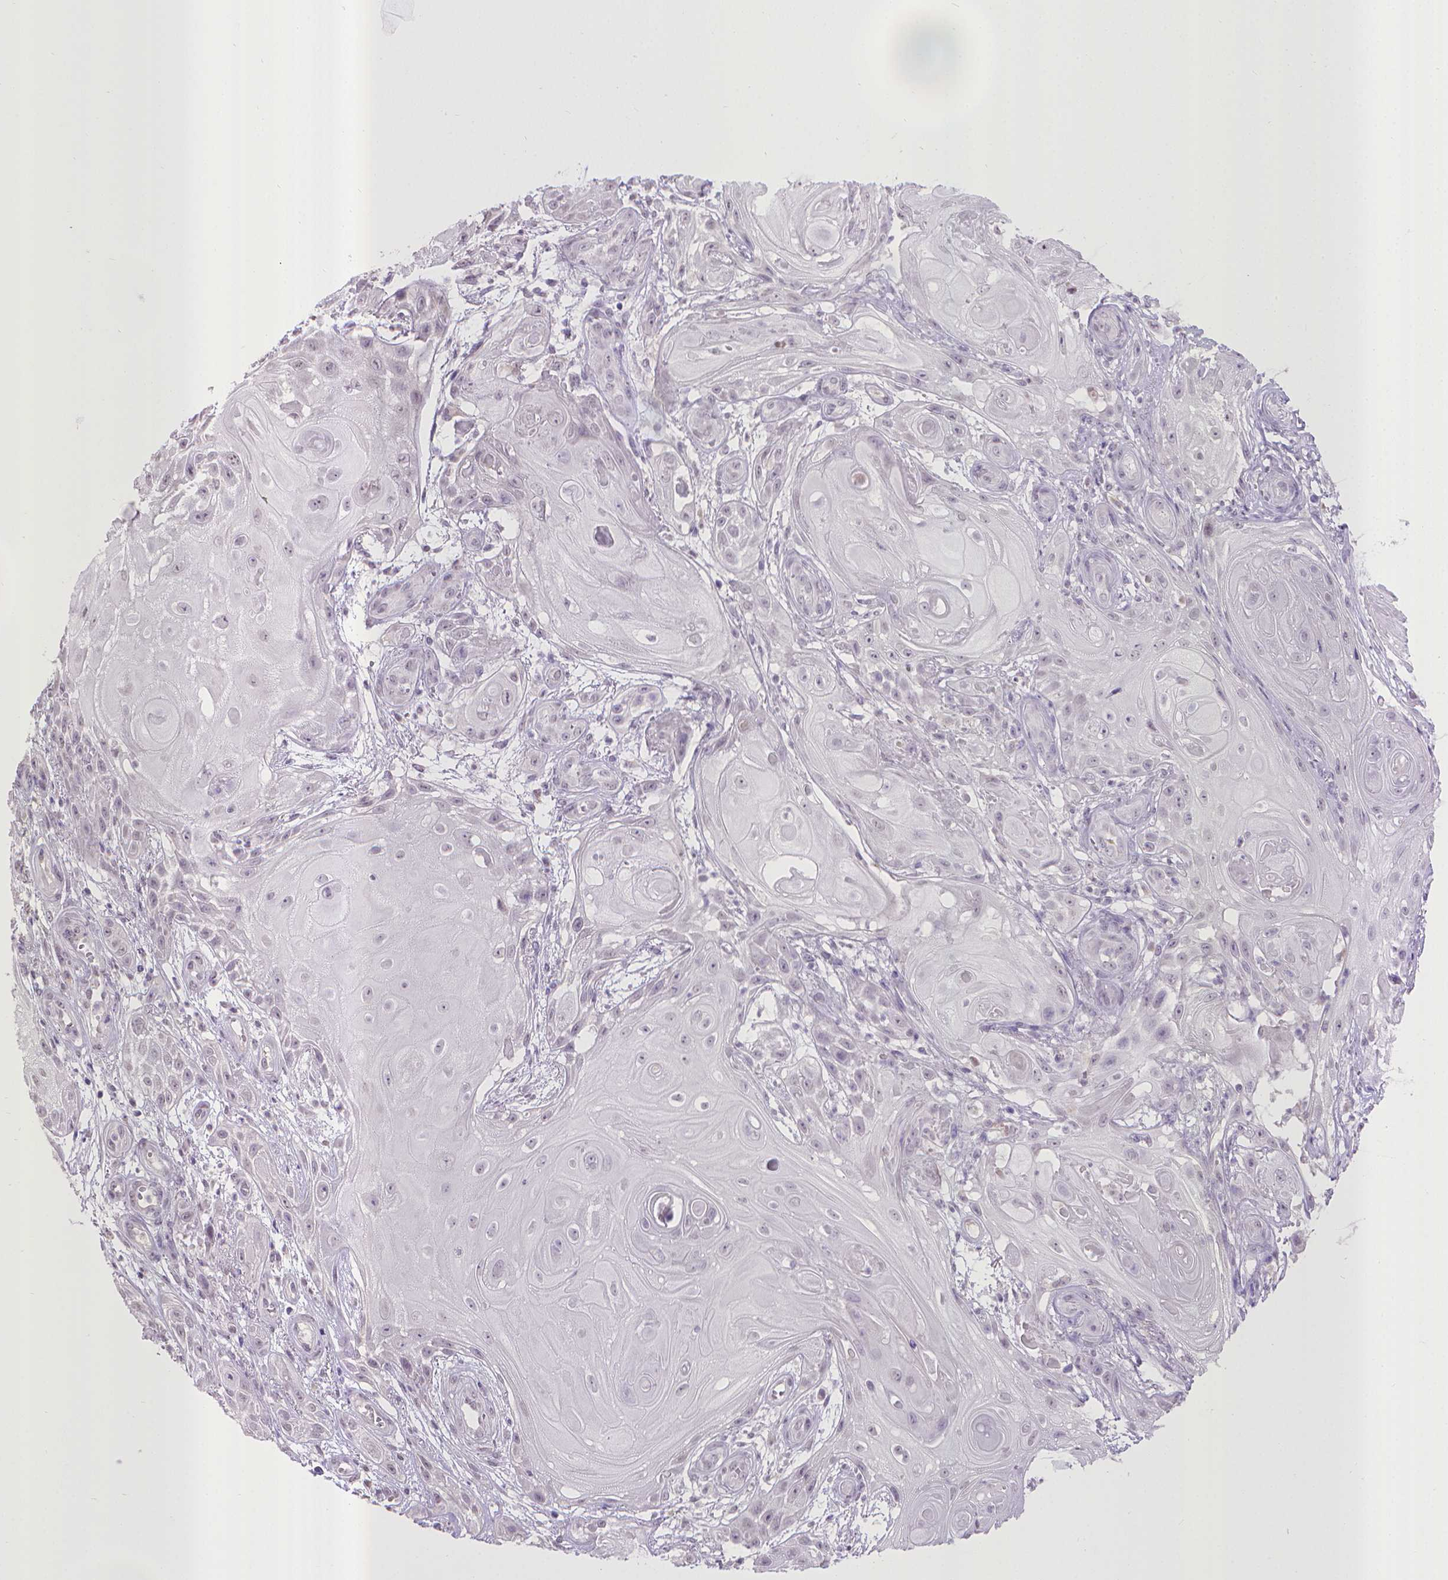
{"staining": {"intensity": "negative", "quantity": "none", "location": "none"}, "tissue": "skin cancer", "cell_type": "Tumor cells", "image_type": "cancer", "snomed": [{"axis": "morphology", "description": "Squamous cell carcinoma, NOS"}, {"axis": "topography", "description": "Skin"}], "caption": "IHC histopathology image of skin cancer stained for a protein (brown), which demonstrates no expression in tumor cells.", "gene": "KMO", "patient": {"sex": "male", "age": 62}}